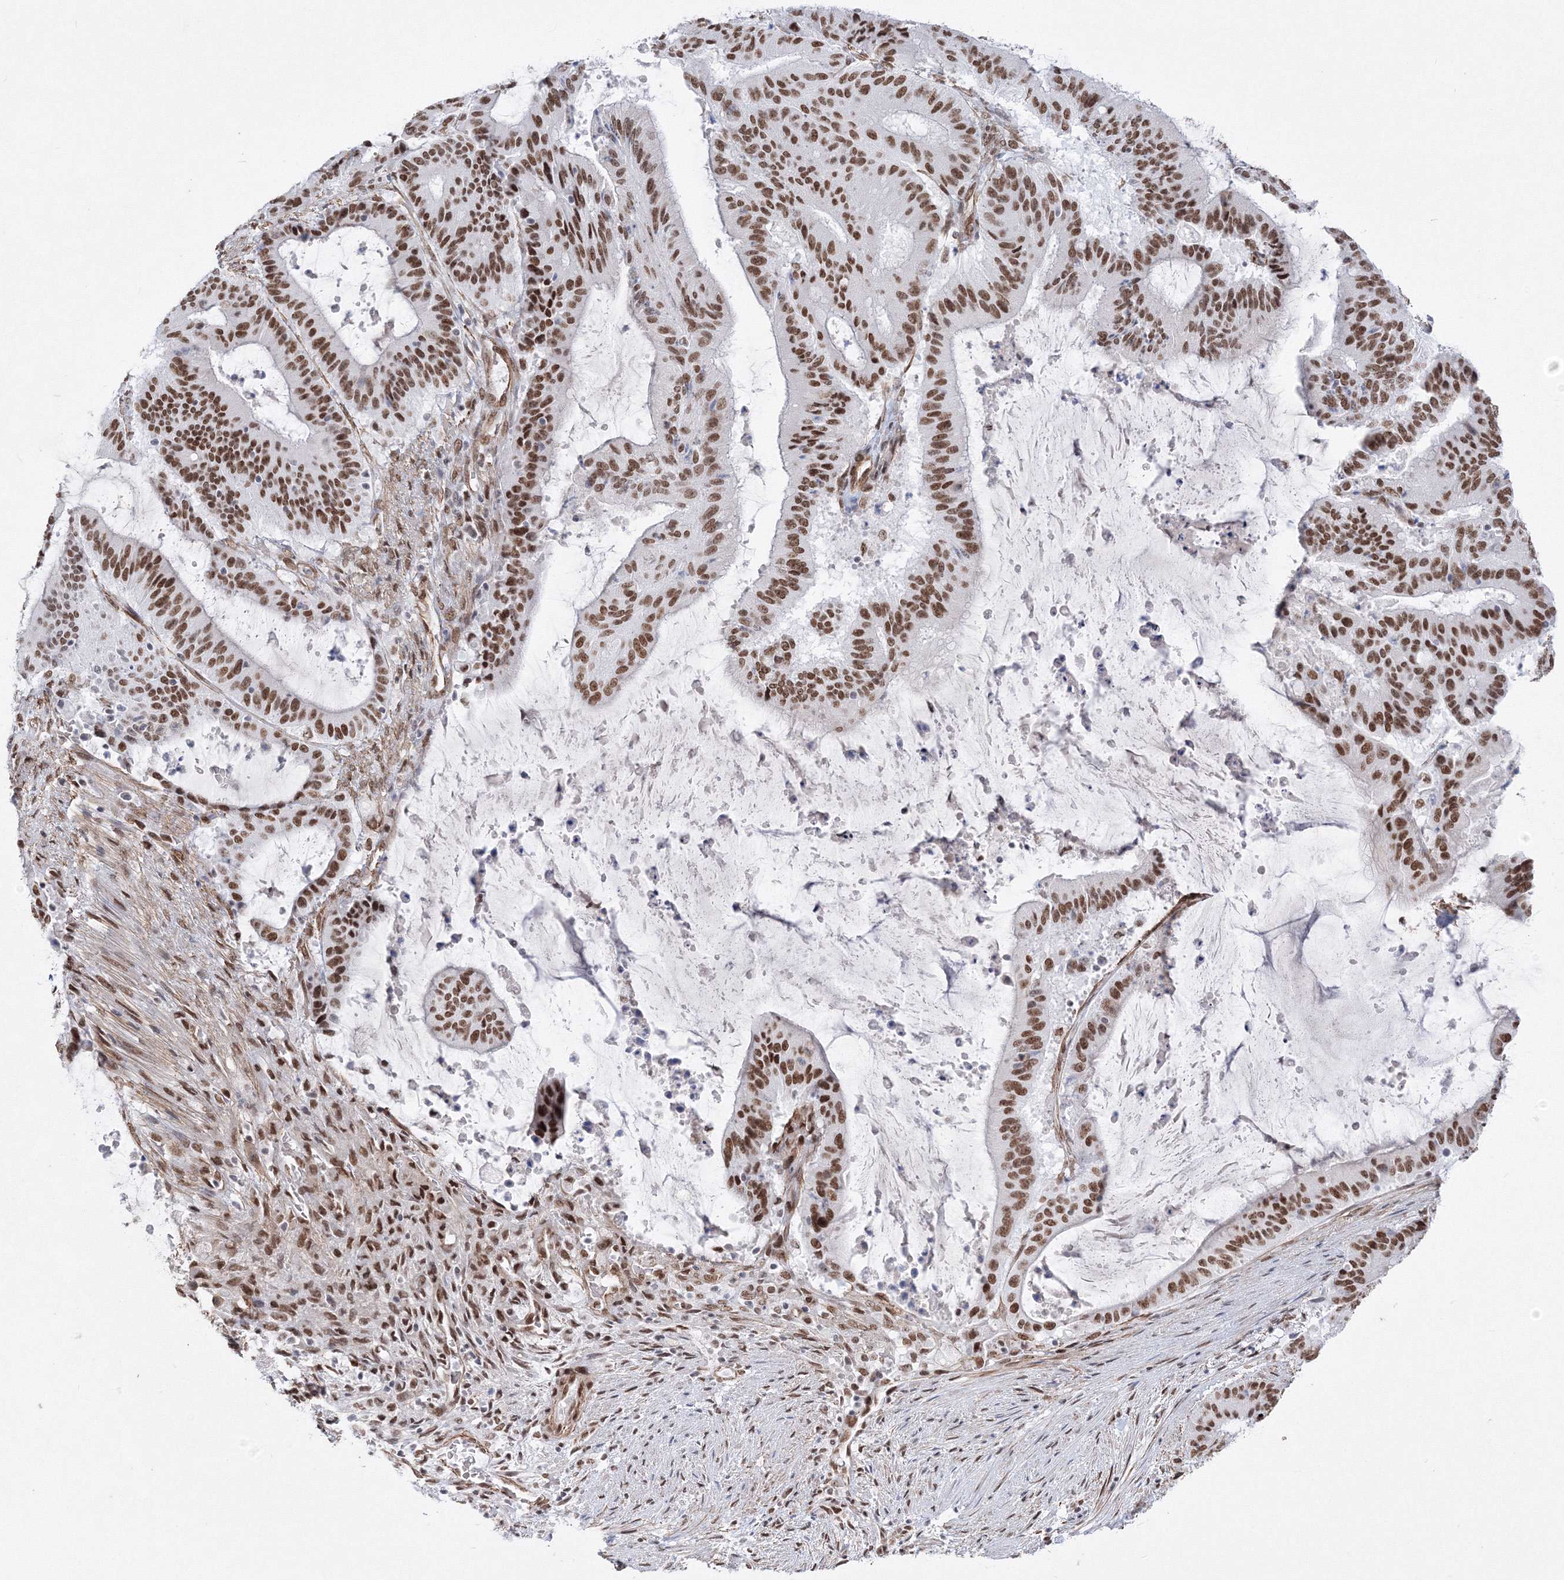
{"staining": {"intensity": "moderate", "quantity": ">75%", "location": "nuclear"}, "tissue": "liver cancer", "cell_type": "Tumor cells", "image_type": "cancer", "snomed": [{"axis": "morphology", "description": "Normal tissue, NOS"}, {"axis": "morphology", "description": "Cholangiocarcinoma"}, {"axis": "topography", "description": "Liver"}, {"axis": "topography", "description": "Peripheral nerve tissue"}], "caption": "Immunohistochemistry image of neoplastic tissue: human liver cancer (cholangiocarcinoma) stained using immunohistochemistry reveals medium levels of moderate protein expression localized specifically in the nuclear of tumor cells, appearing as a nuclear brown color.", "gene": "ZNF638", "patient": {"sex": "female", "age": 73}}